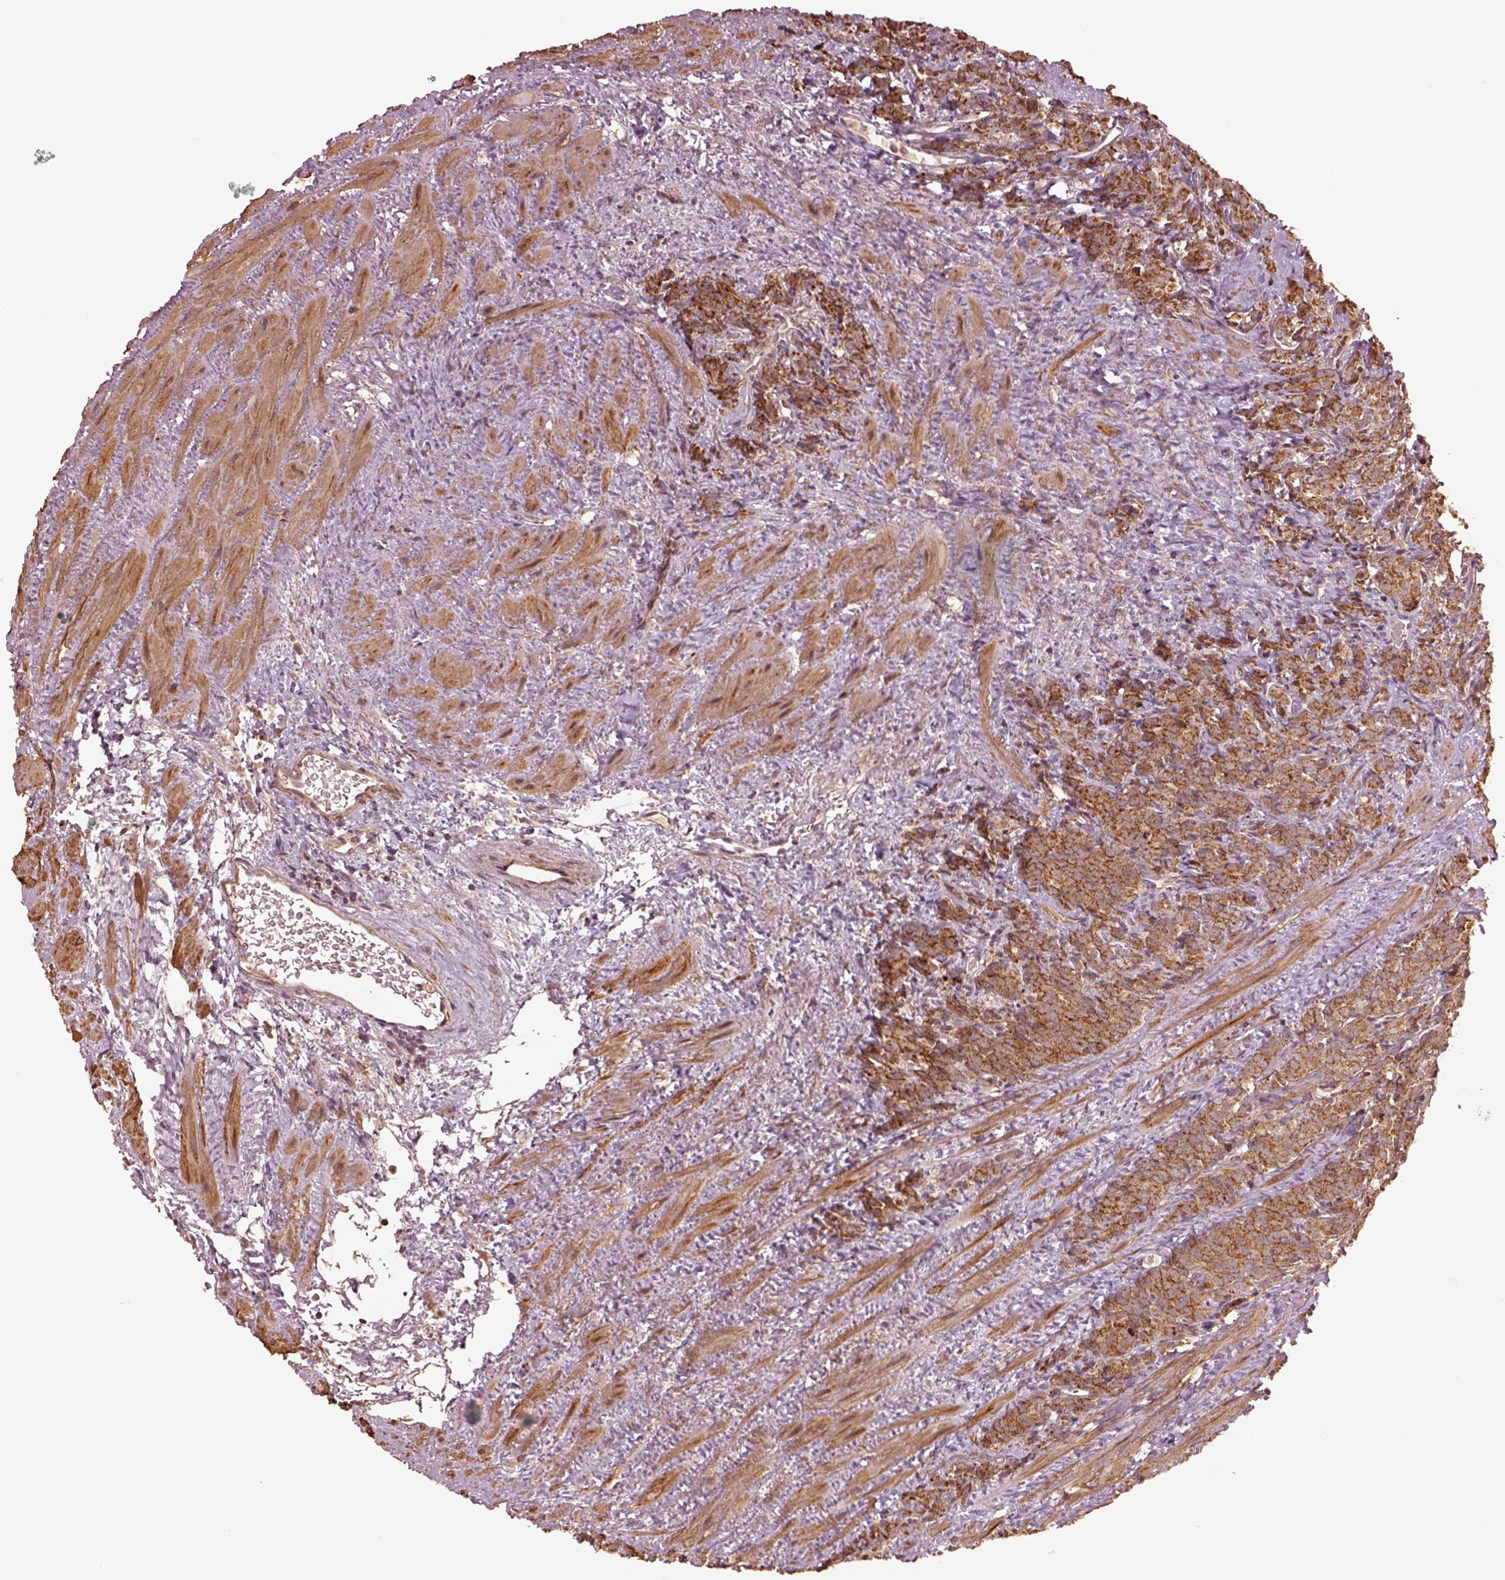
{"staining": {"intensity": "moderate", "quantity": ">75%", "location": "cytoplasmic/membranous"}, "tissue": "prostate cancer", "cell_type": "Tumor cells", "image_type": "cancer", "snomed": [{"axis": "morphology", "description": "Adenocarcinoma, High grade"}, {"axis": "topography", "description": "Prostate"}], "caption": "This micrograph shows immunohistochemistry staining of prostate cancer, with medium moderate cytoplasmic/membranous staining in approximately >75% of tumor cells.", "gene": "SEL1L3", "patient": {"sex": "male", "age": 84}}